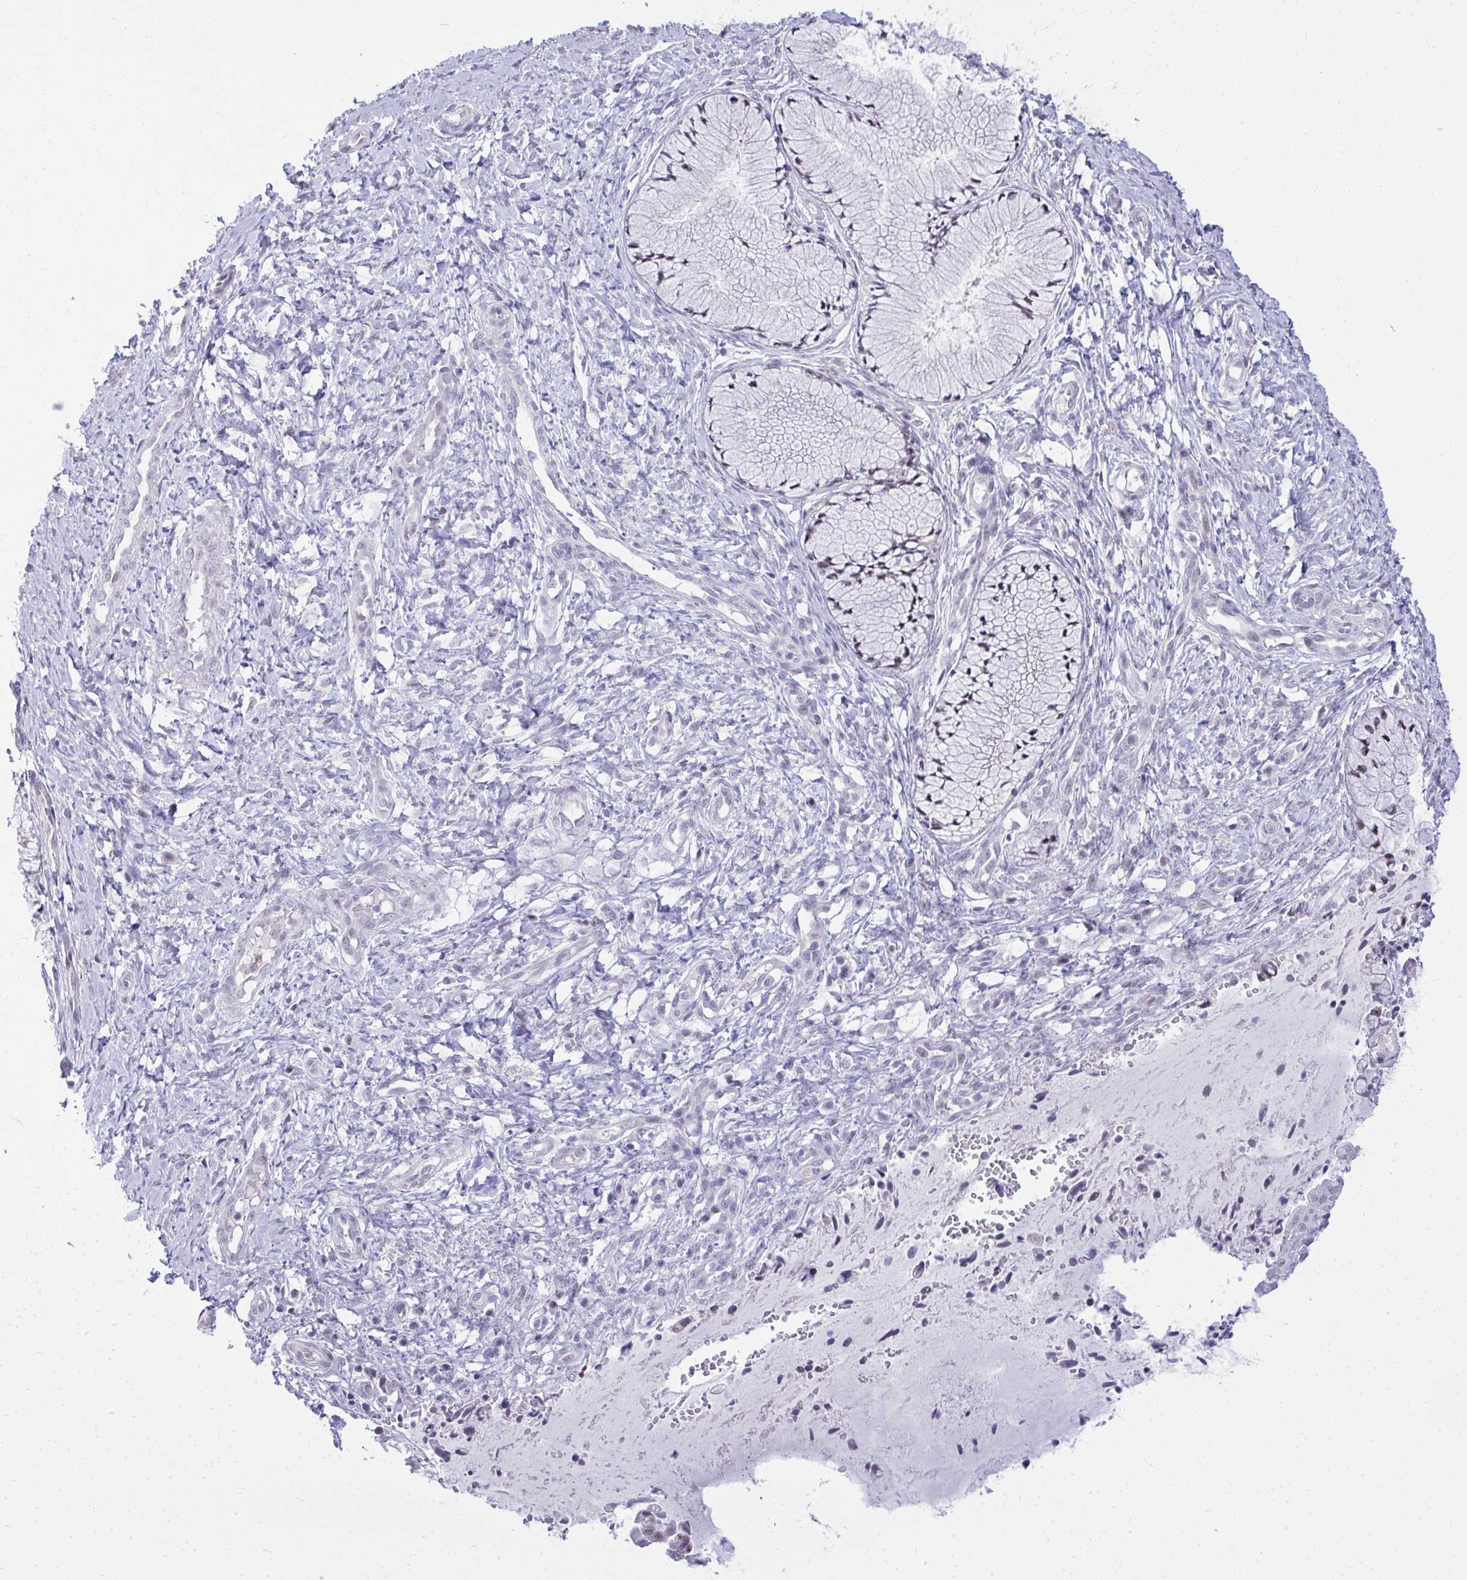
{"staining": {"intensity": "negative", "quantity": "none", "location": "none"}, "tissue": "cervix", "cell_type": "Glandular cells", "image_type": "normal", "snomed": [{"axis": "morphology", "description": "Normal tissue, NOS"}, {"axis": "topography", "description": "Cervix"}], "caption": "Glandular cells are negative for protein expression in benign human cervix. The staining was performed using DAB to visualize the protein expression in brown, while the nuclei were stained in blue with hematoxylin (Magnification: 20x).", "gene": "EID3", "patient": {"sex": "female", "age": 37}}